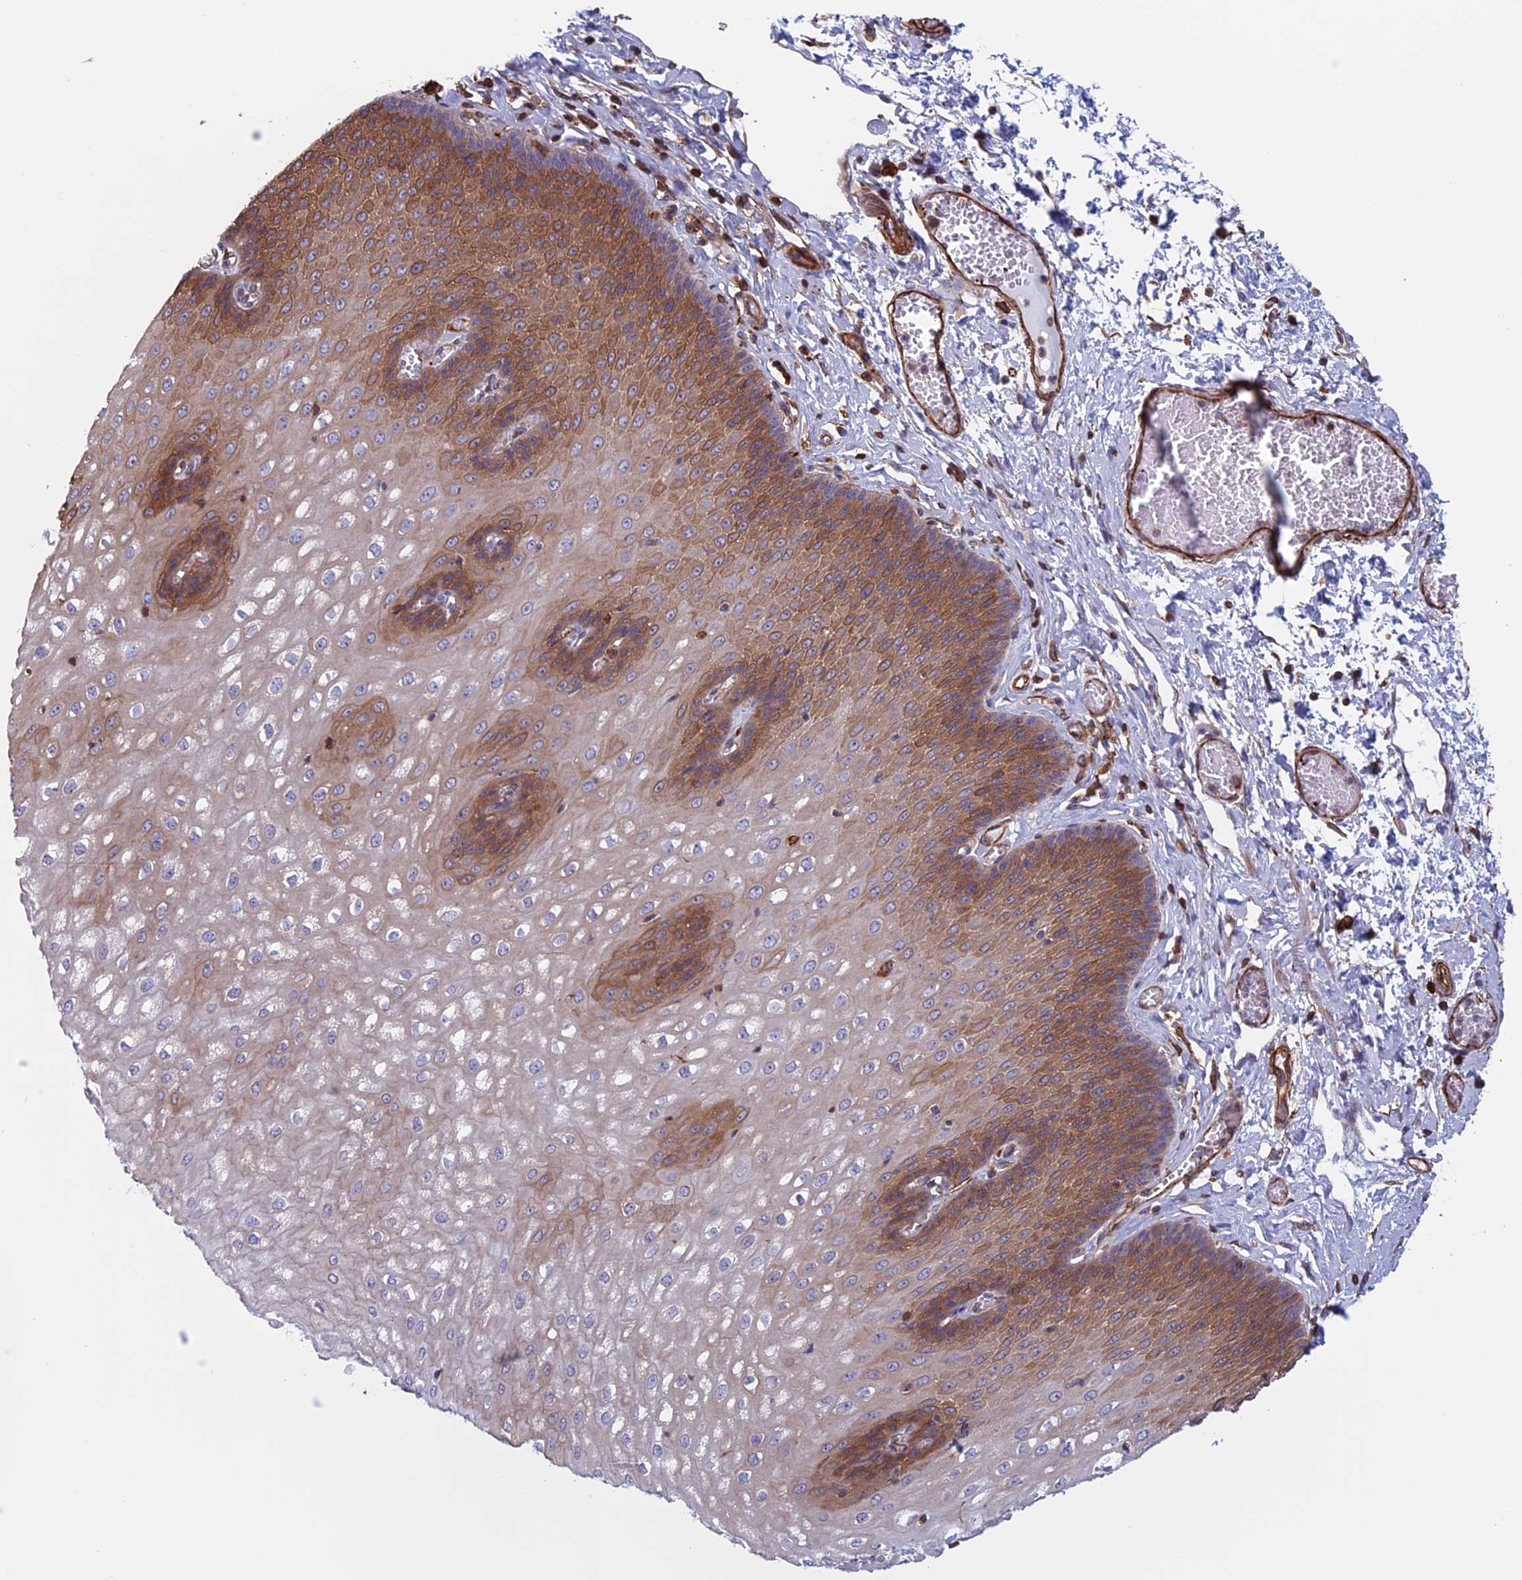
{"staining": {"intensity": "moderate", "quantity": "25%-75%", "location": "cytoplasmic/membranous"}, "tissue": "esophagus", "cell_type": "Squamous epithelial cells", "image_type": "normal", "snomed": [{"axis": "morphology", "description": "Normal tissue, NOS"}, {"axis": "topography", "description": "Esophagus"}], "caption": "An immunohistochemistry (IHC) histopathology image of unremarkable tissue is shown. Protein staining in brown highlights moderate cytoplasmic/membranous positivity in esophagus within squamous epithelial cells. Immunohistochemistry (ihc) stains the protein in brown and the nuclei are stained blue.", "gene": "ANGPTL2", "patient": {"sex": "male", "age": 60}}